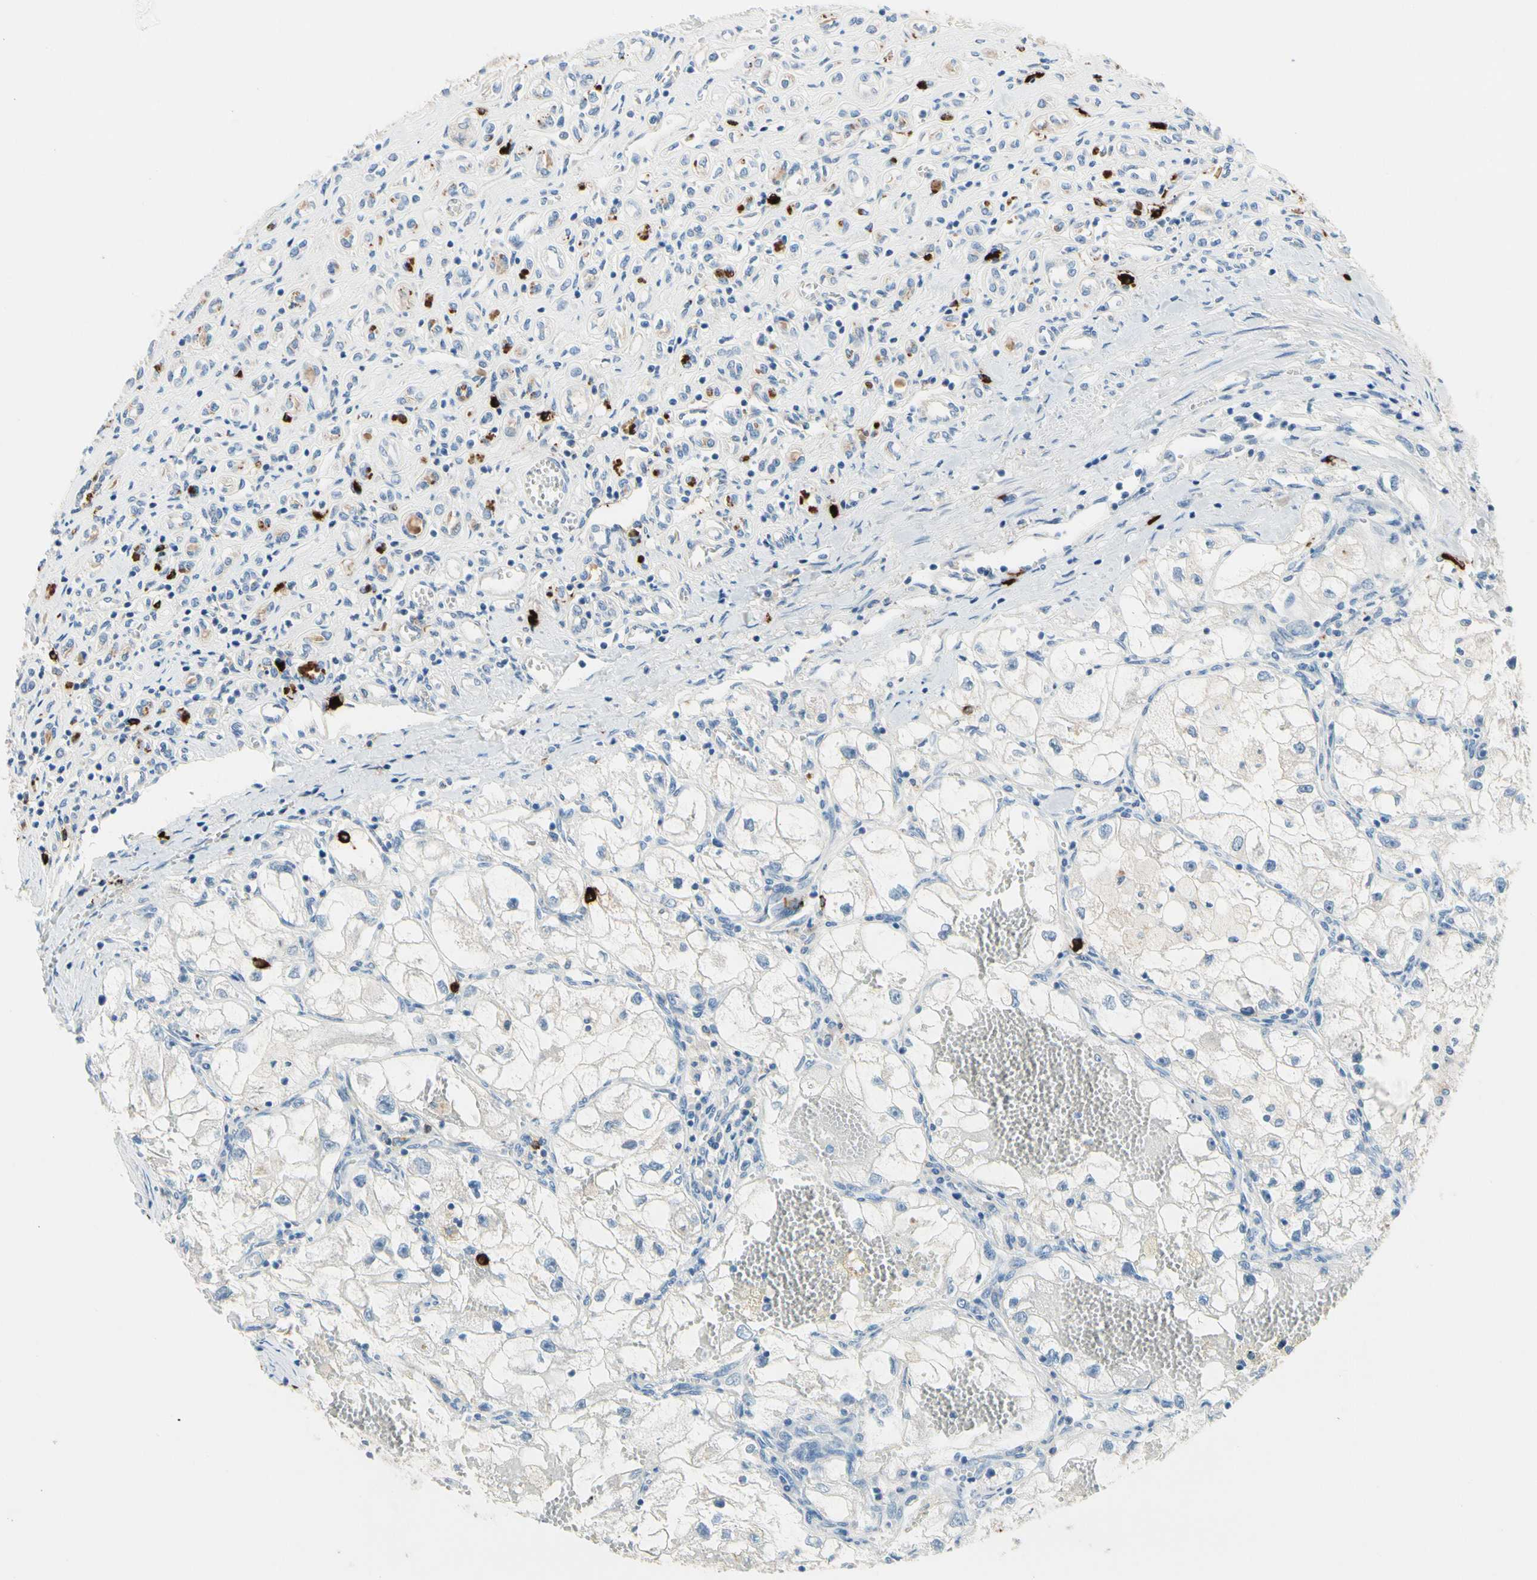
{"staining": {"intensity": "negative", "quantity": "none", "location": "none"}, "tissue": "renal cancer", "cell_type": "Tumor cells", "image_type": "cancer", "snomed": [{"axis": "morphology", "description": "Adenocarcinoma, NOS"}, {"axis": "topography", "description": "Kidney"}], "caption": "Immunohistochemistry image of neoplastic tissue: renal cancer stained with DAB (3,3'-diaminobenzidine) demonstrates no significant protein positivity in tumor cells.", "gene": "CPA3", "patient": {"sex": "female", "age": 70}}